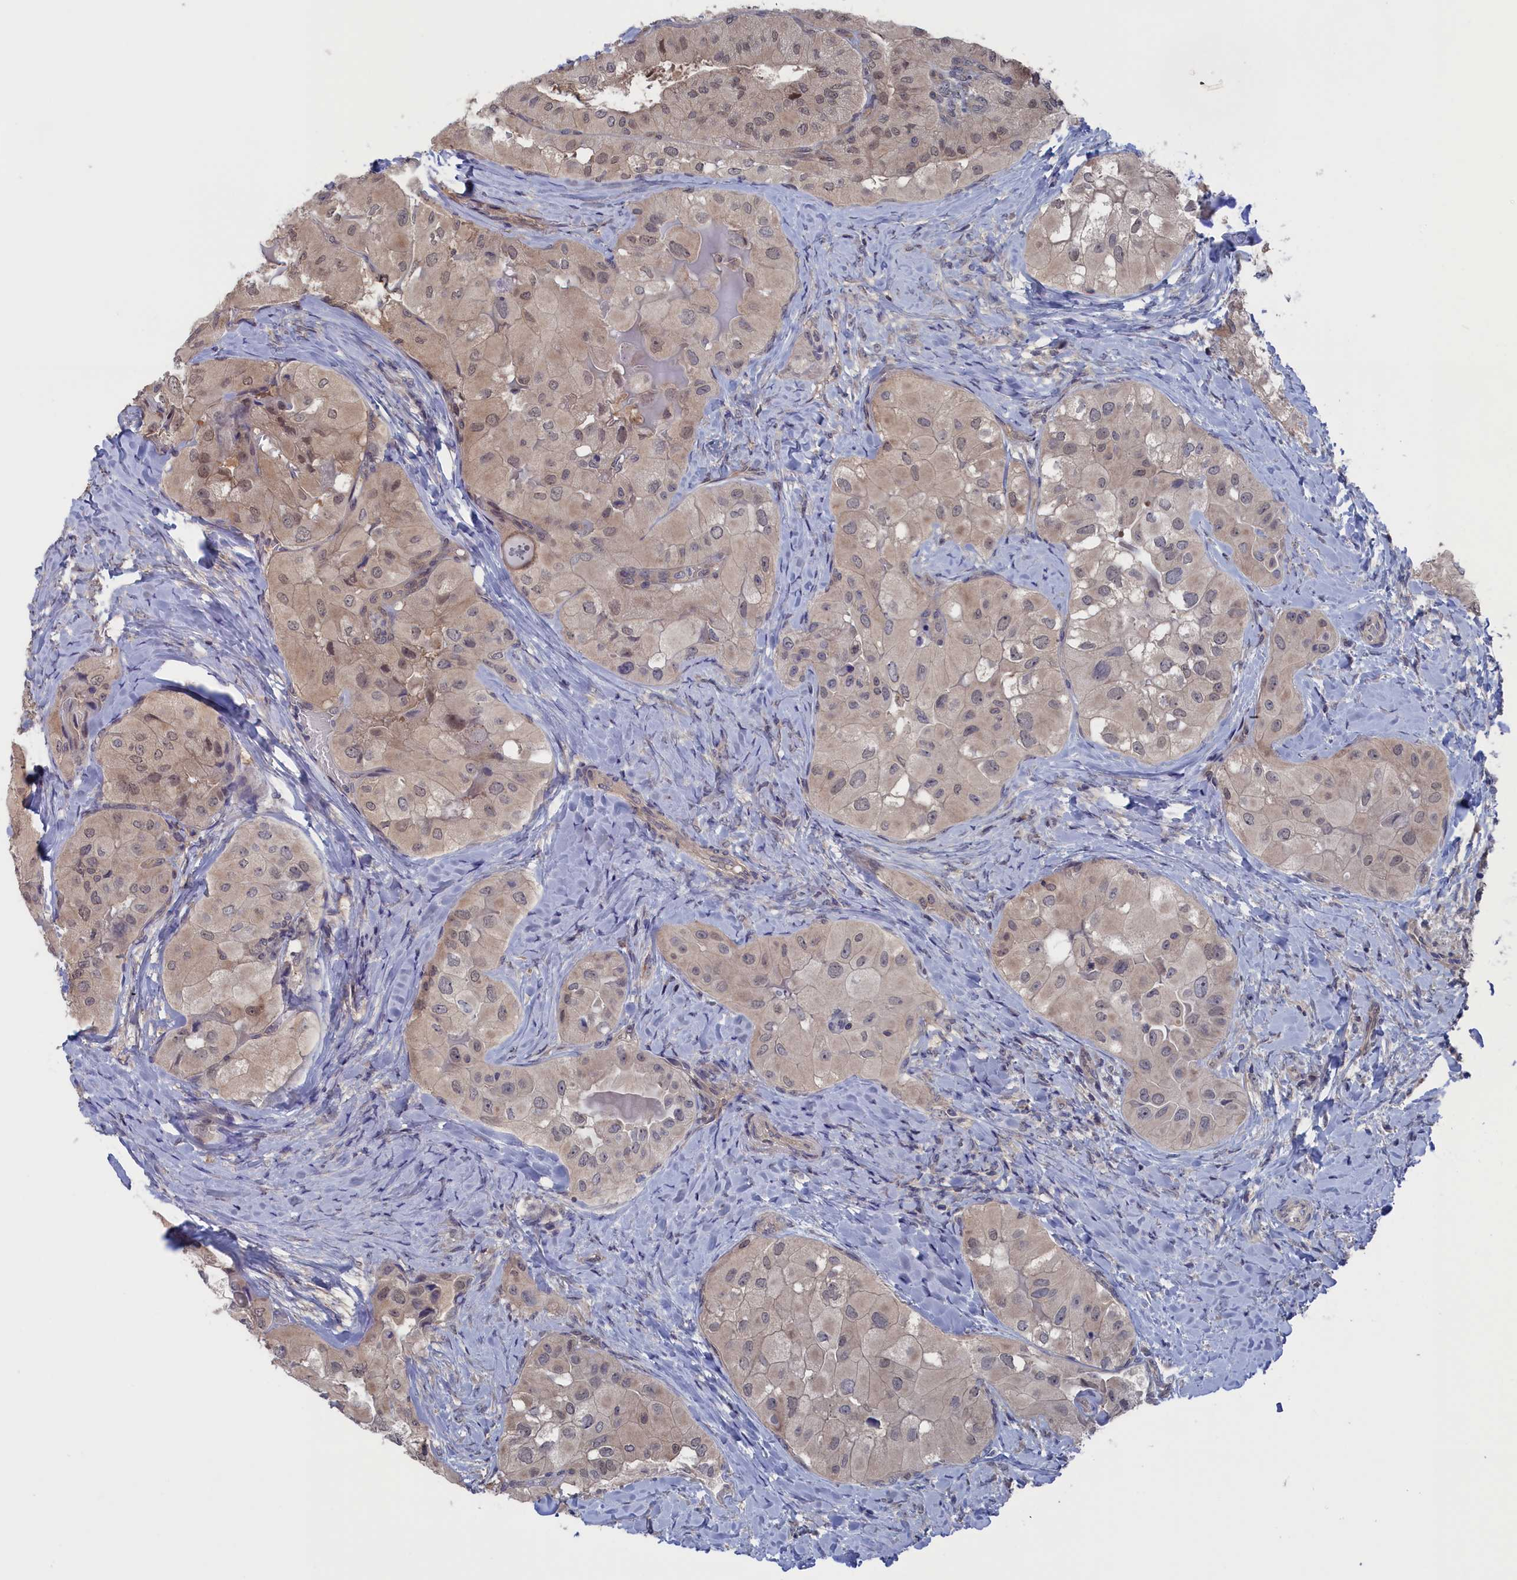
{"staining": {"intensity": "weak", "quantity": "<25%", "location": "cytoplasmic/membranous,nuclear"}, "tissue": "thyroid cancer", "cell_type": "Tumor cells", "image_type": "cancer", "snomed": [{"axis": "morphology", "description": "Normal tissue, NOS"}, {"axis": "morphology", "description": "Papillary adenocarcinoma, NOS"}, {"axis": "topography", "description": "Thyroid gland"}], "caption": "A high-resolution photomicrograph shows immunohistochemistry (IHC) staining of papillary adenocarcinoma (thyroid), which displays no significant staining in tumor cells.", "gene": "NUTF2", "patient": {"sex": "female", "age": 59}}